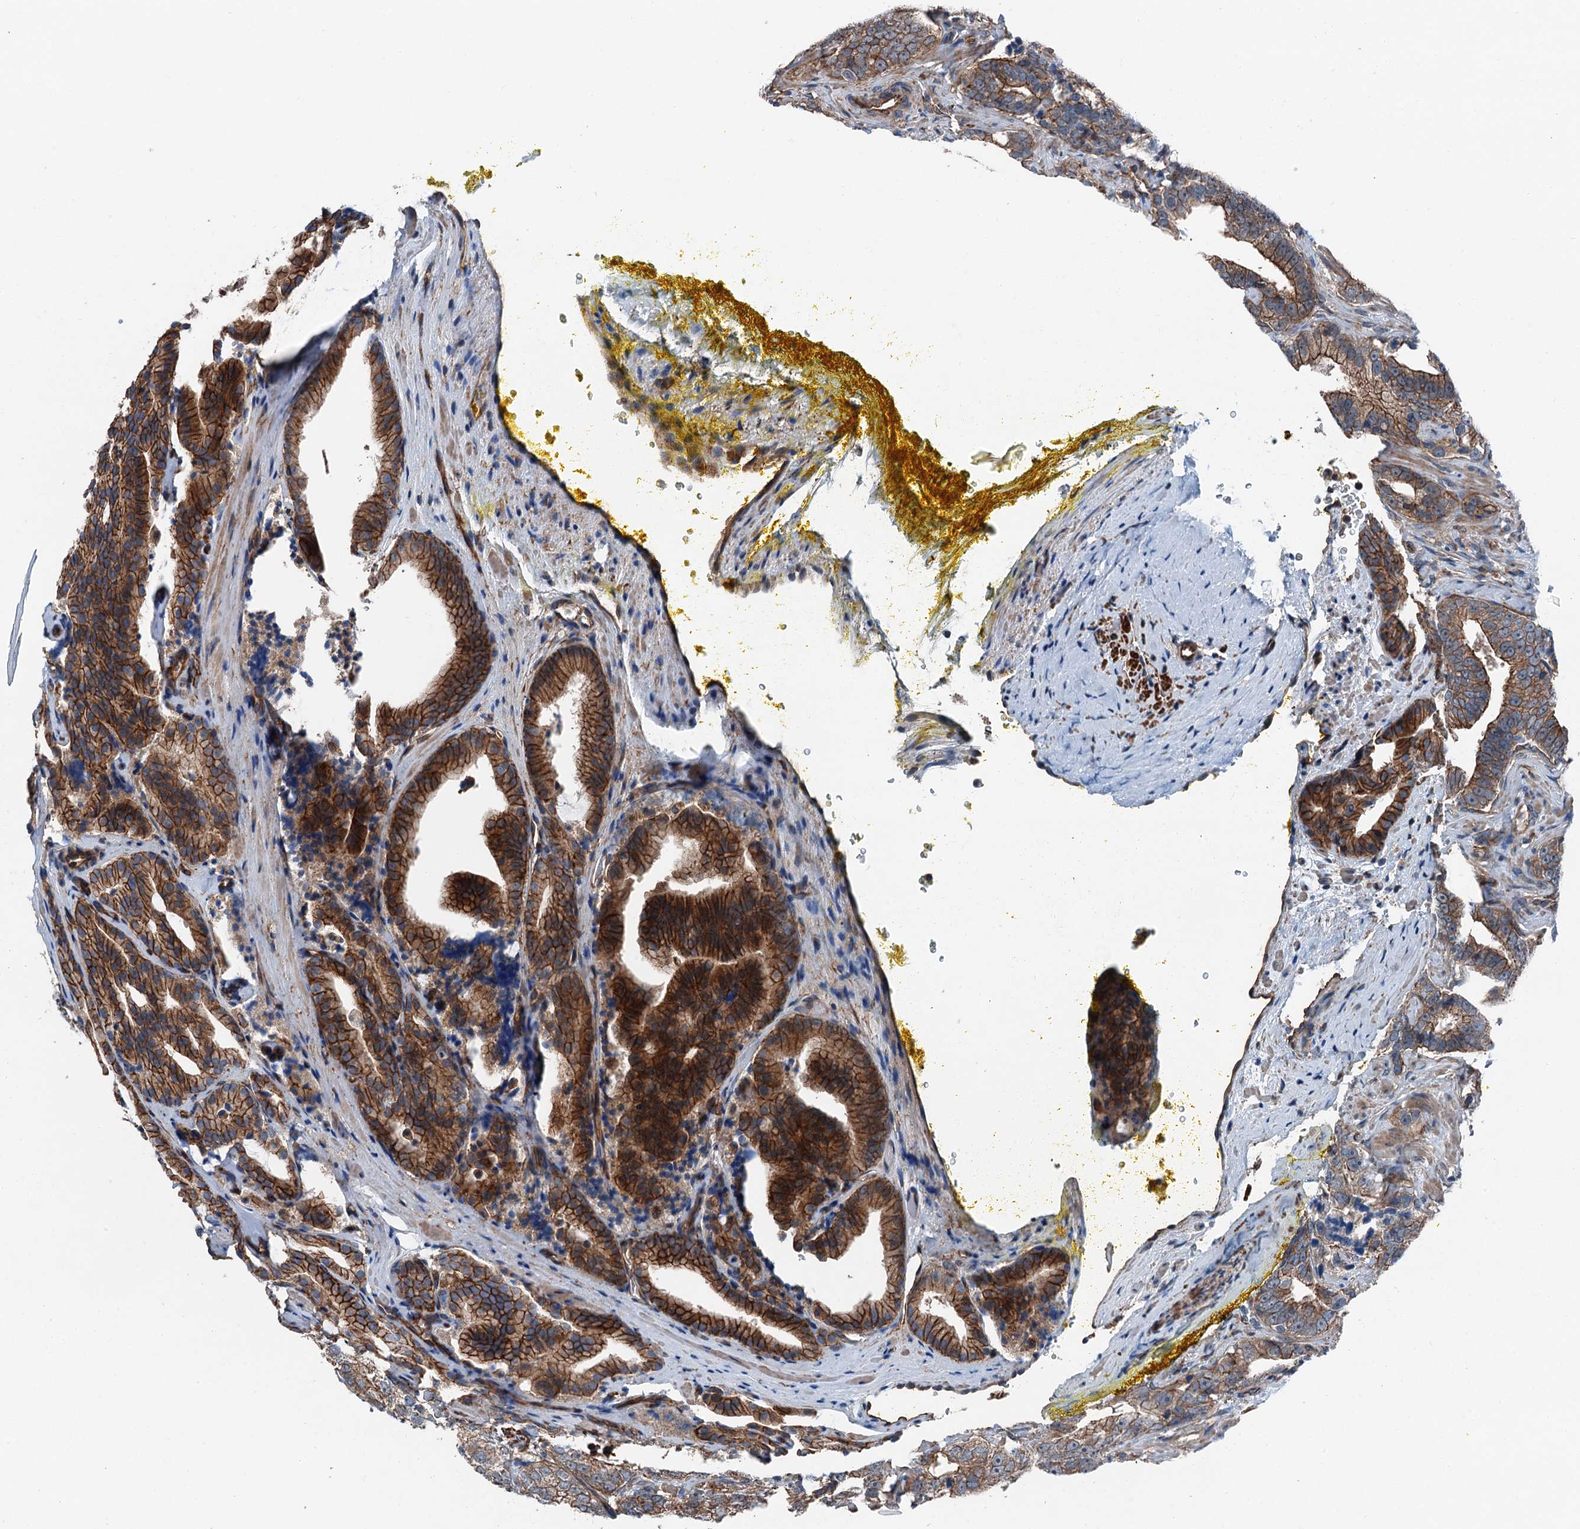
{"staining": {"intensity": "strong", "quantity": ">75%", "location": "cytoplasmic/membranous"}, "tissue": "prostate cancer", "cell_type": "Tumor cells", "image_type": "cancer", "snomed": [{"axis": "morphology", "description": "Adenocarcinoma, High grade"}, {"axis": "topography", "description": "Prostate"}], "caption": "The histopathology image exhibits a brown stain indicating the presence of a protein in the cytoplasmic/membranous of tumor cells in prostate high-grade adenocarcinoma.", "gene": "NMRAL1", "patient": {"sex": "male", "age": 57}}